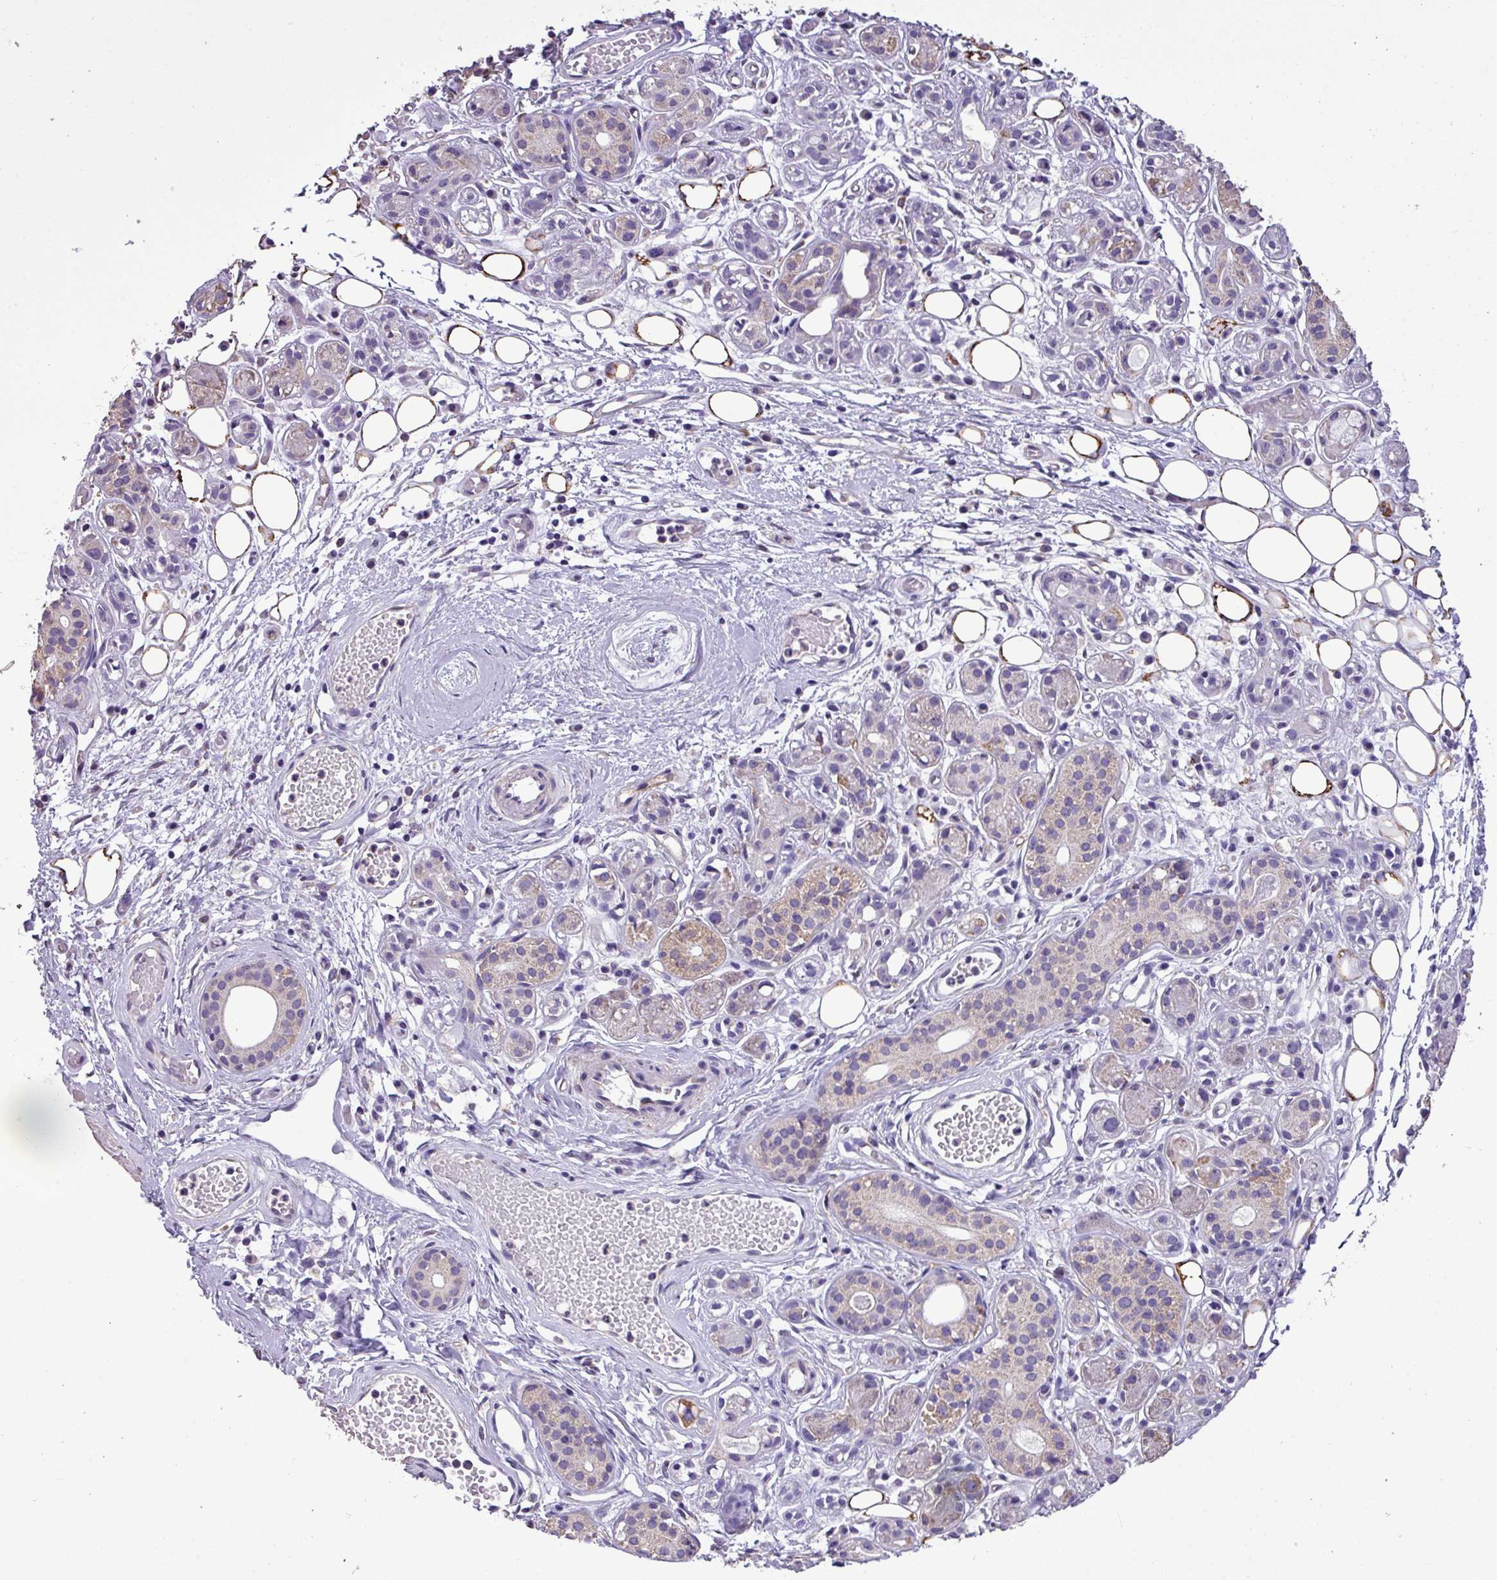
{"staining": {"intensity": "weak", "quantity": "<25%", "location": "cytoplasmic/membranous"}, "tissue": "salivary gland", "cell_type": "Glandular cells", "image_type": "normal", "snomed": [{"axis": "morphology", "description": "Normal tissue, NOS"}, {"axis": "topography", "description": "Salivary gland"}], "caption": "The image reveals no staining of glandular cells in benign salivary gland.", "gene": "ALDH2", "patient": {"sex": "male", "age": 54}}